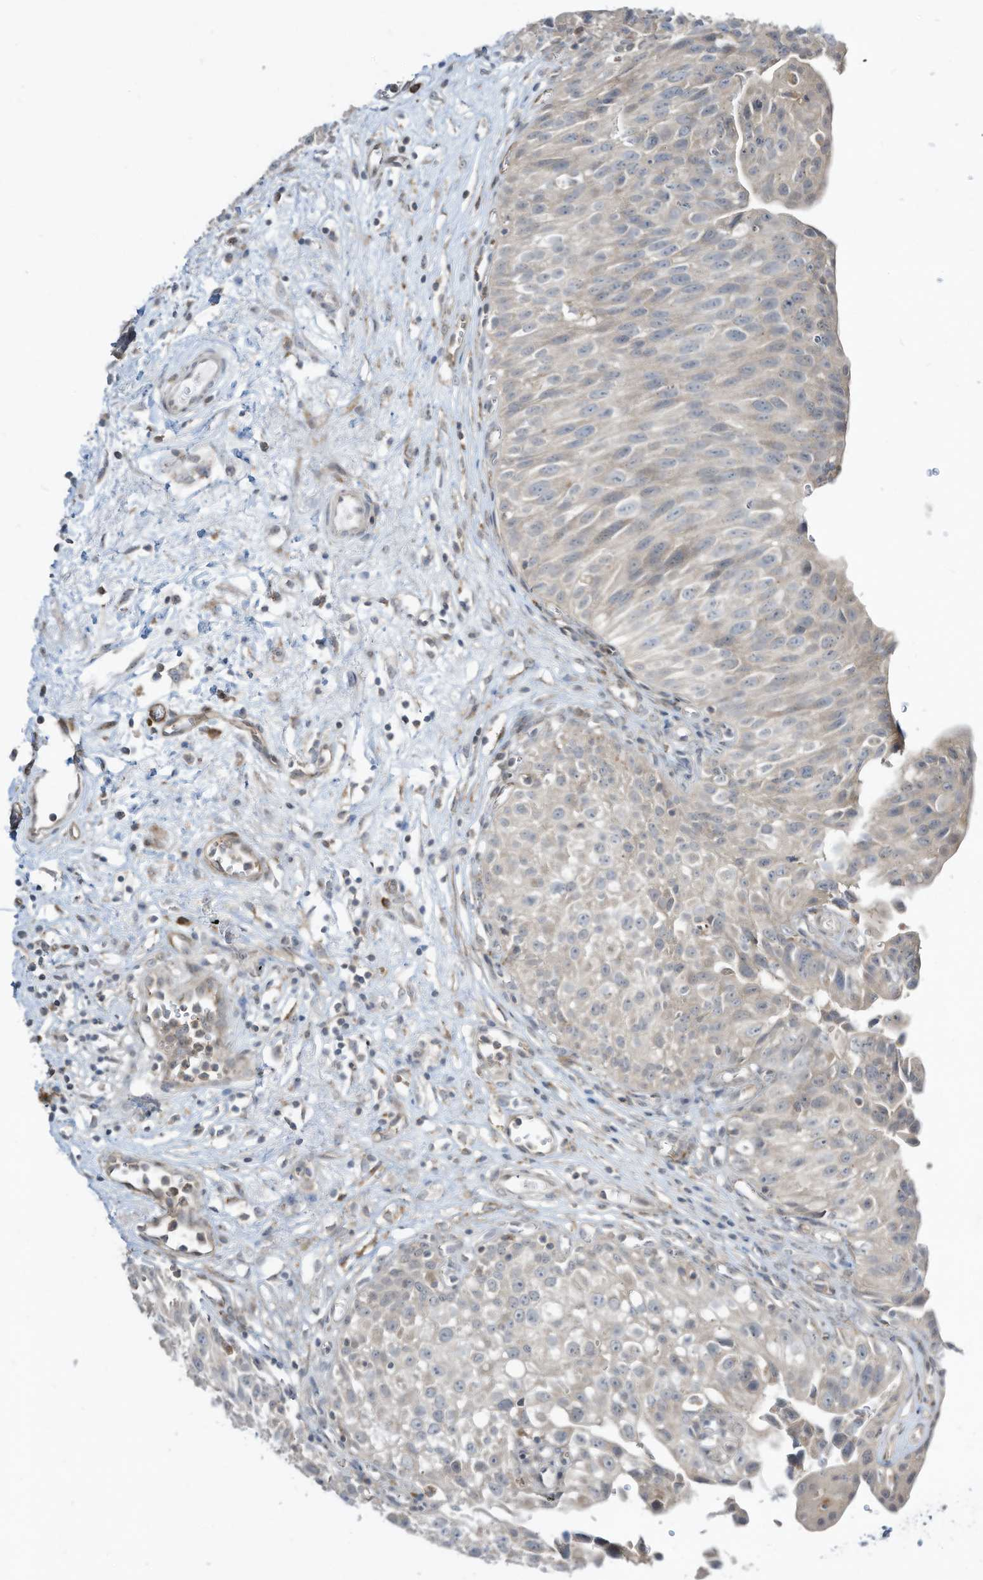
{"staining": {"intensity": "weak", "quantity": "<25%", "location": "cytoplasmic/membranous"}, "tissue": "urinary bladder", "cell_type": "Urothelial cells", "image_type": "normal", "snomed": [{"axis": "morphology", "description": "Normal tissue, NOS"}, {"axis": "topography", "description": "Urinary bladder"}], "caption": "Immunohistochemistry histopathology image of unremarkable urinary bladder: human urinary bladder stained with DAB (3,3'-diaminobenzidine) shows no significant protein staining in urothelial cells.", "gene": "DZIP3", "patient": {"sex": "male", "age": 51}}